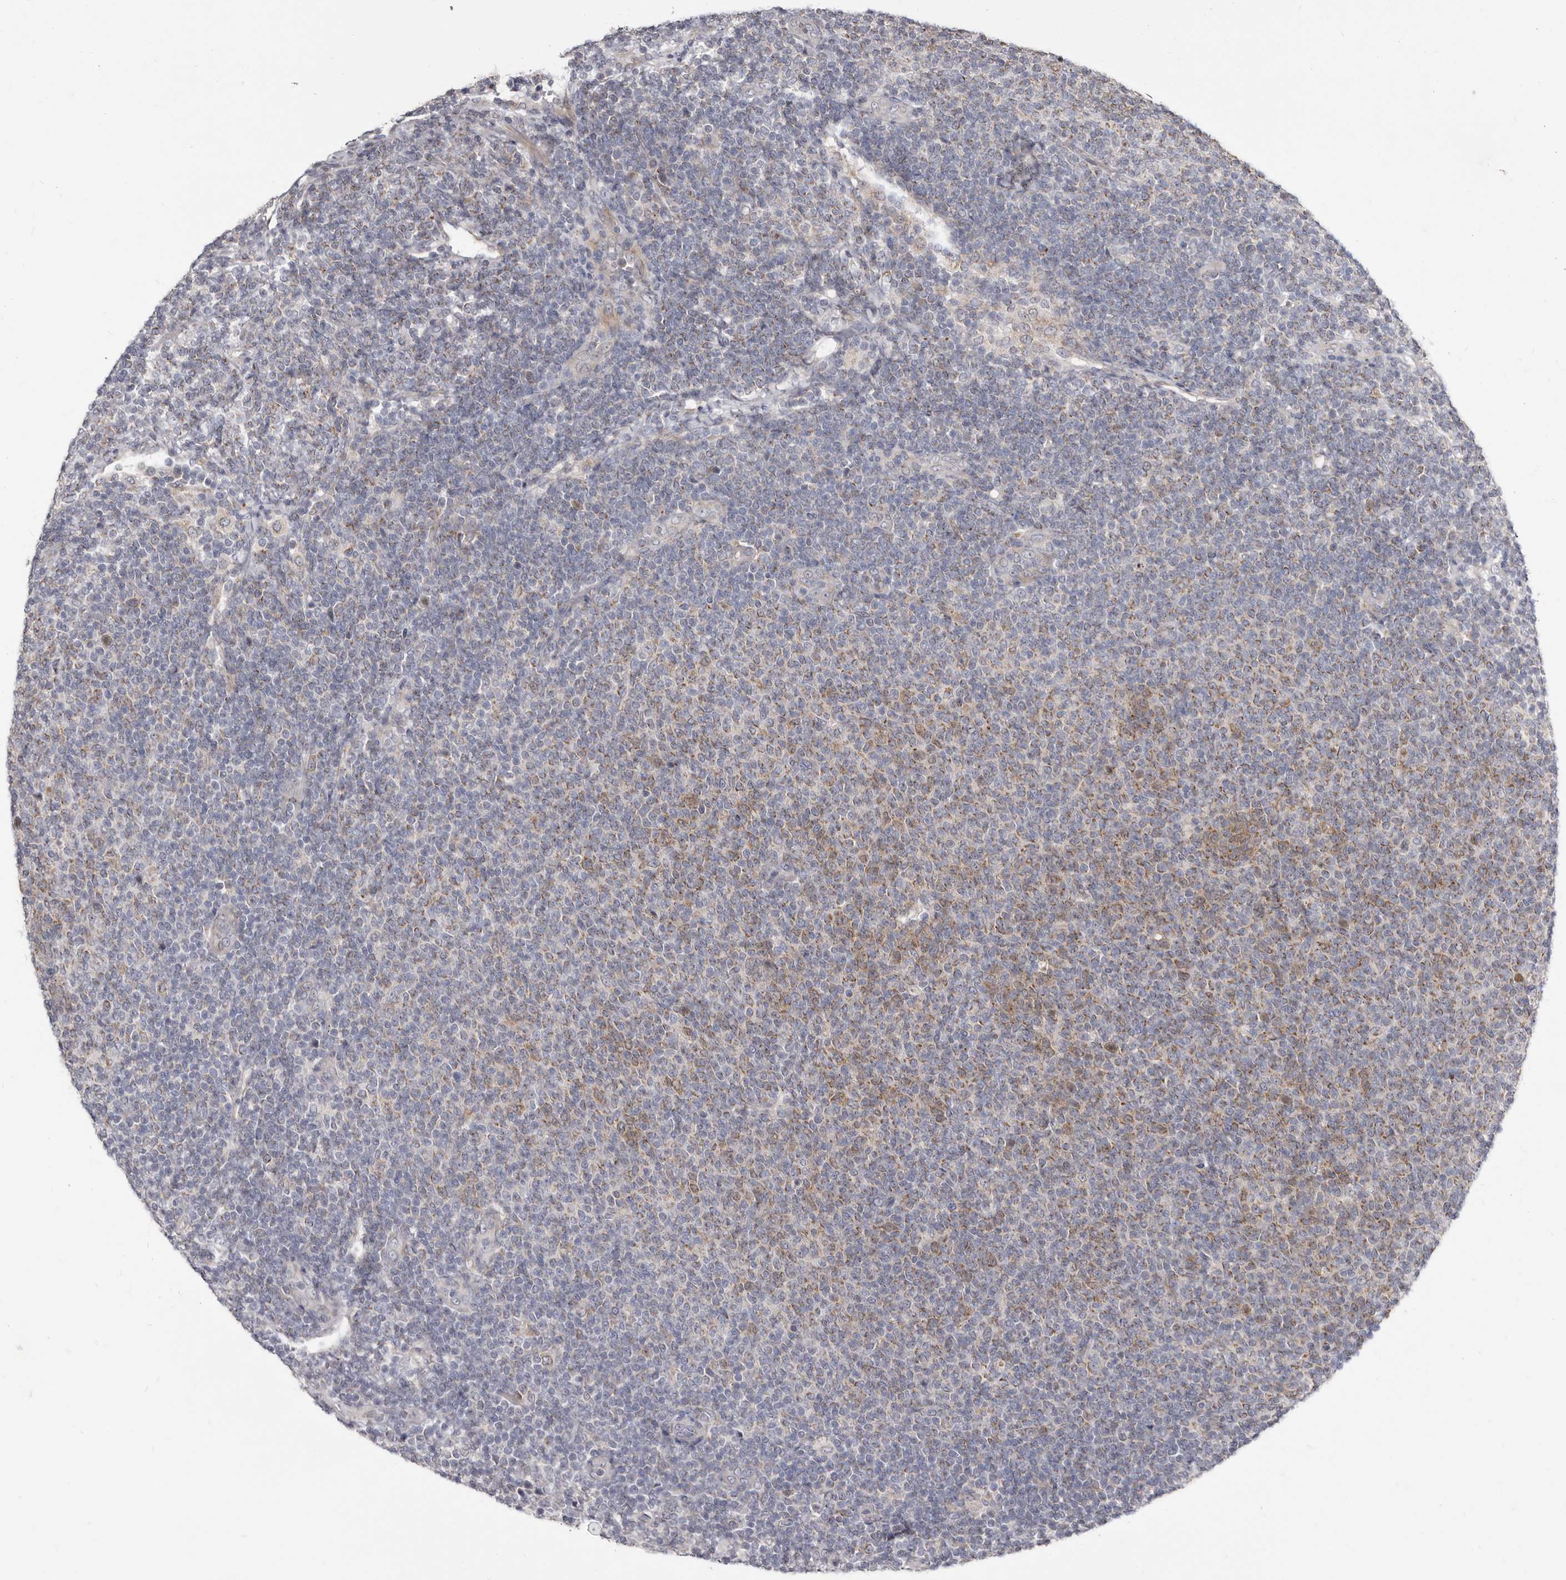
{"staining": {"intensity": "negative", "quantity": "none", "location": "none"}, "tissue": "lymphoma", "cell_type": "Tumor cells", "image_type": "cancer", "snomed": [{"axis": "morphology", "description": "Malignant lymphoma, non-Hodgkin's type, Low grade"}, {"axis": "topography", "description": "Lymph node"}], "caption": "The immunohistochemistry image has no significant positivity in tumor cells of malignant lymphoma, non-Hodgkin's type (low-grade) tissue. Nuclei are stained in blue.", "gene": "SMC4", "patient": {"sex": "male", "age": 66}}